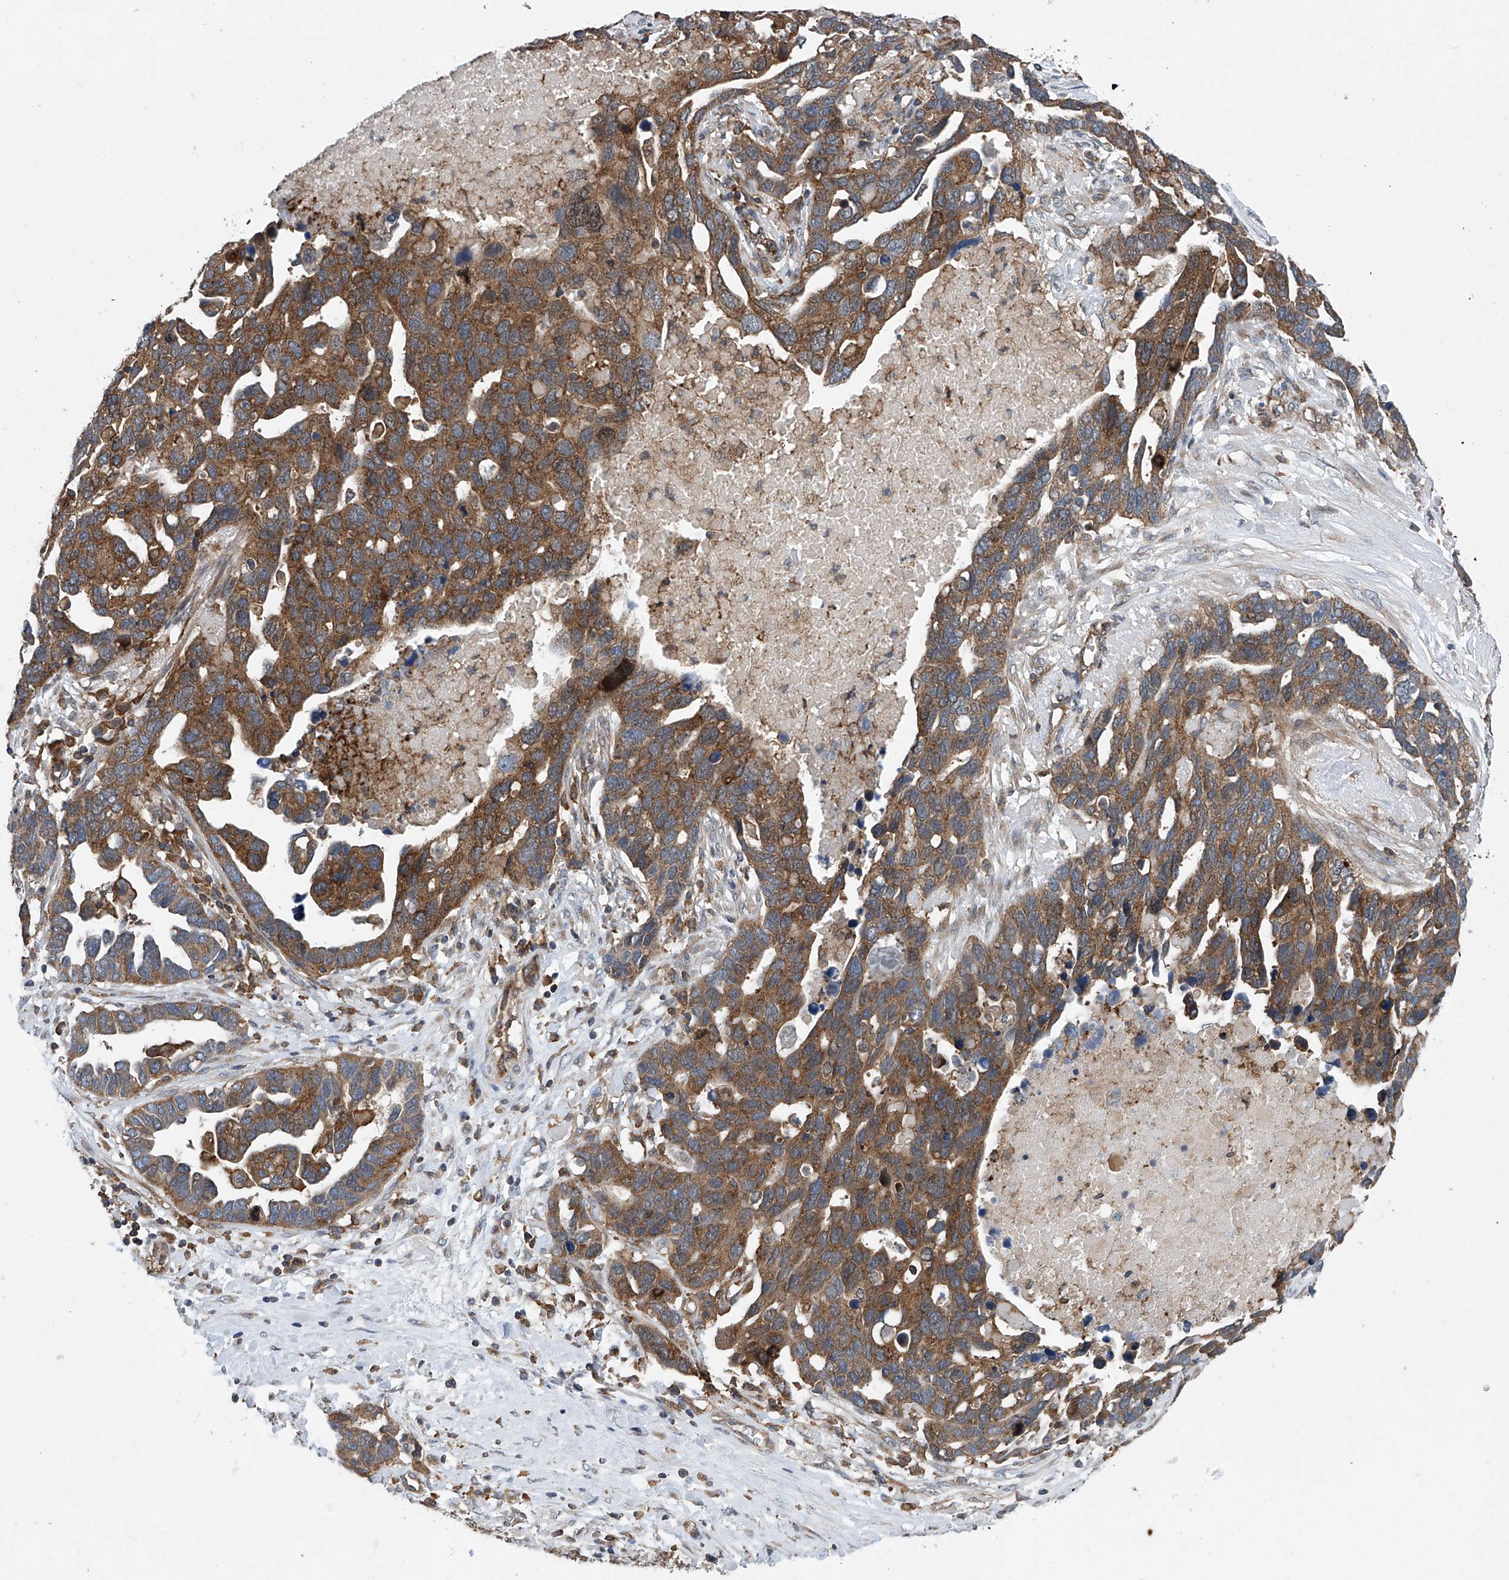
{"staining": {"intensity": "moderate", "quantity": ">75%", "location": "cytoplasmic/membranous"}, "tissue": "ovarian cancer", "cell_type": "Tumor cells", "image_type": "cancer", "snomed": [{"axis": "morphology", "description": "Cystadenocarcinoma, serous, NOS"}, {"axis": "topography", "description": "Ovary"}], "caption": "Immunohistochemical staining of ovarian serous cystadenocarcinoma exhibits medium levels of moderate cytoplasmic/membranous staining in about >75% of tumor cells.", "gene": "SMAP1", "patient": {"sex": "female", "age": 54}}